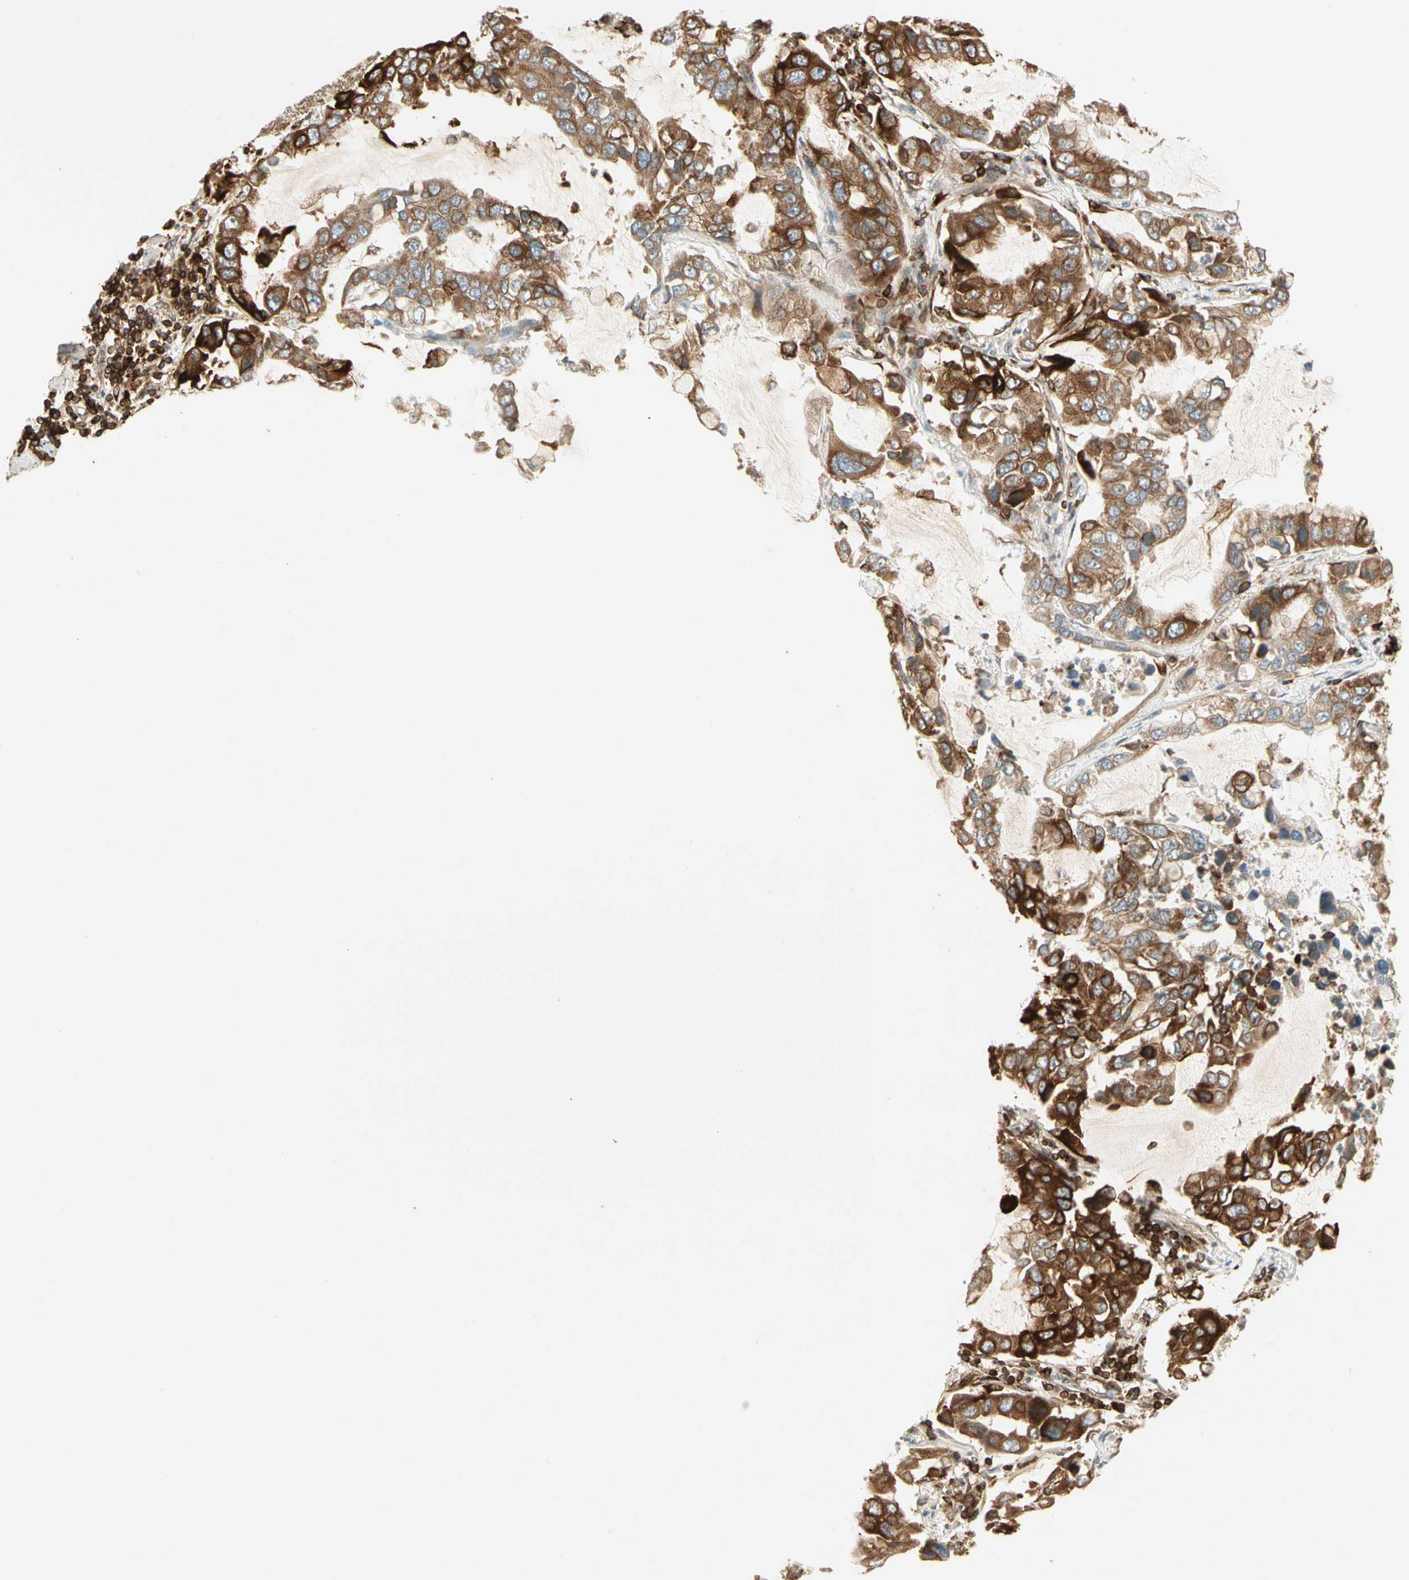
{"staining": {"intensity": "strong", "quantity": ">75%", "location": "cytoplasmic/membranous"}, "tissue": "lung cancer", "cell_type": "Tumor cells", "image_type": "cancer", "snomed": [{"axis": "morphology", "description": "Adenocarcinoma, NOS"}, {"axis": "topography", "description": "Lung"}], "caption": "There is high levels of strong cytoplasmic/membranous staining in tumor cells of lung cancer, as demonstrated by immunohistochemical staining (brown color).", "gene": "TAPBP", "patient": {"sex": "male", "age": 64}}